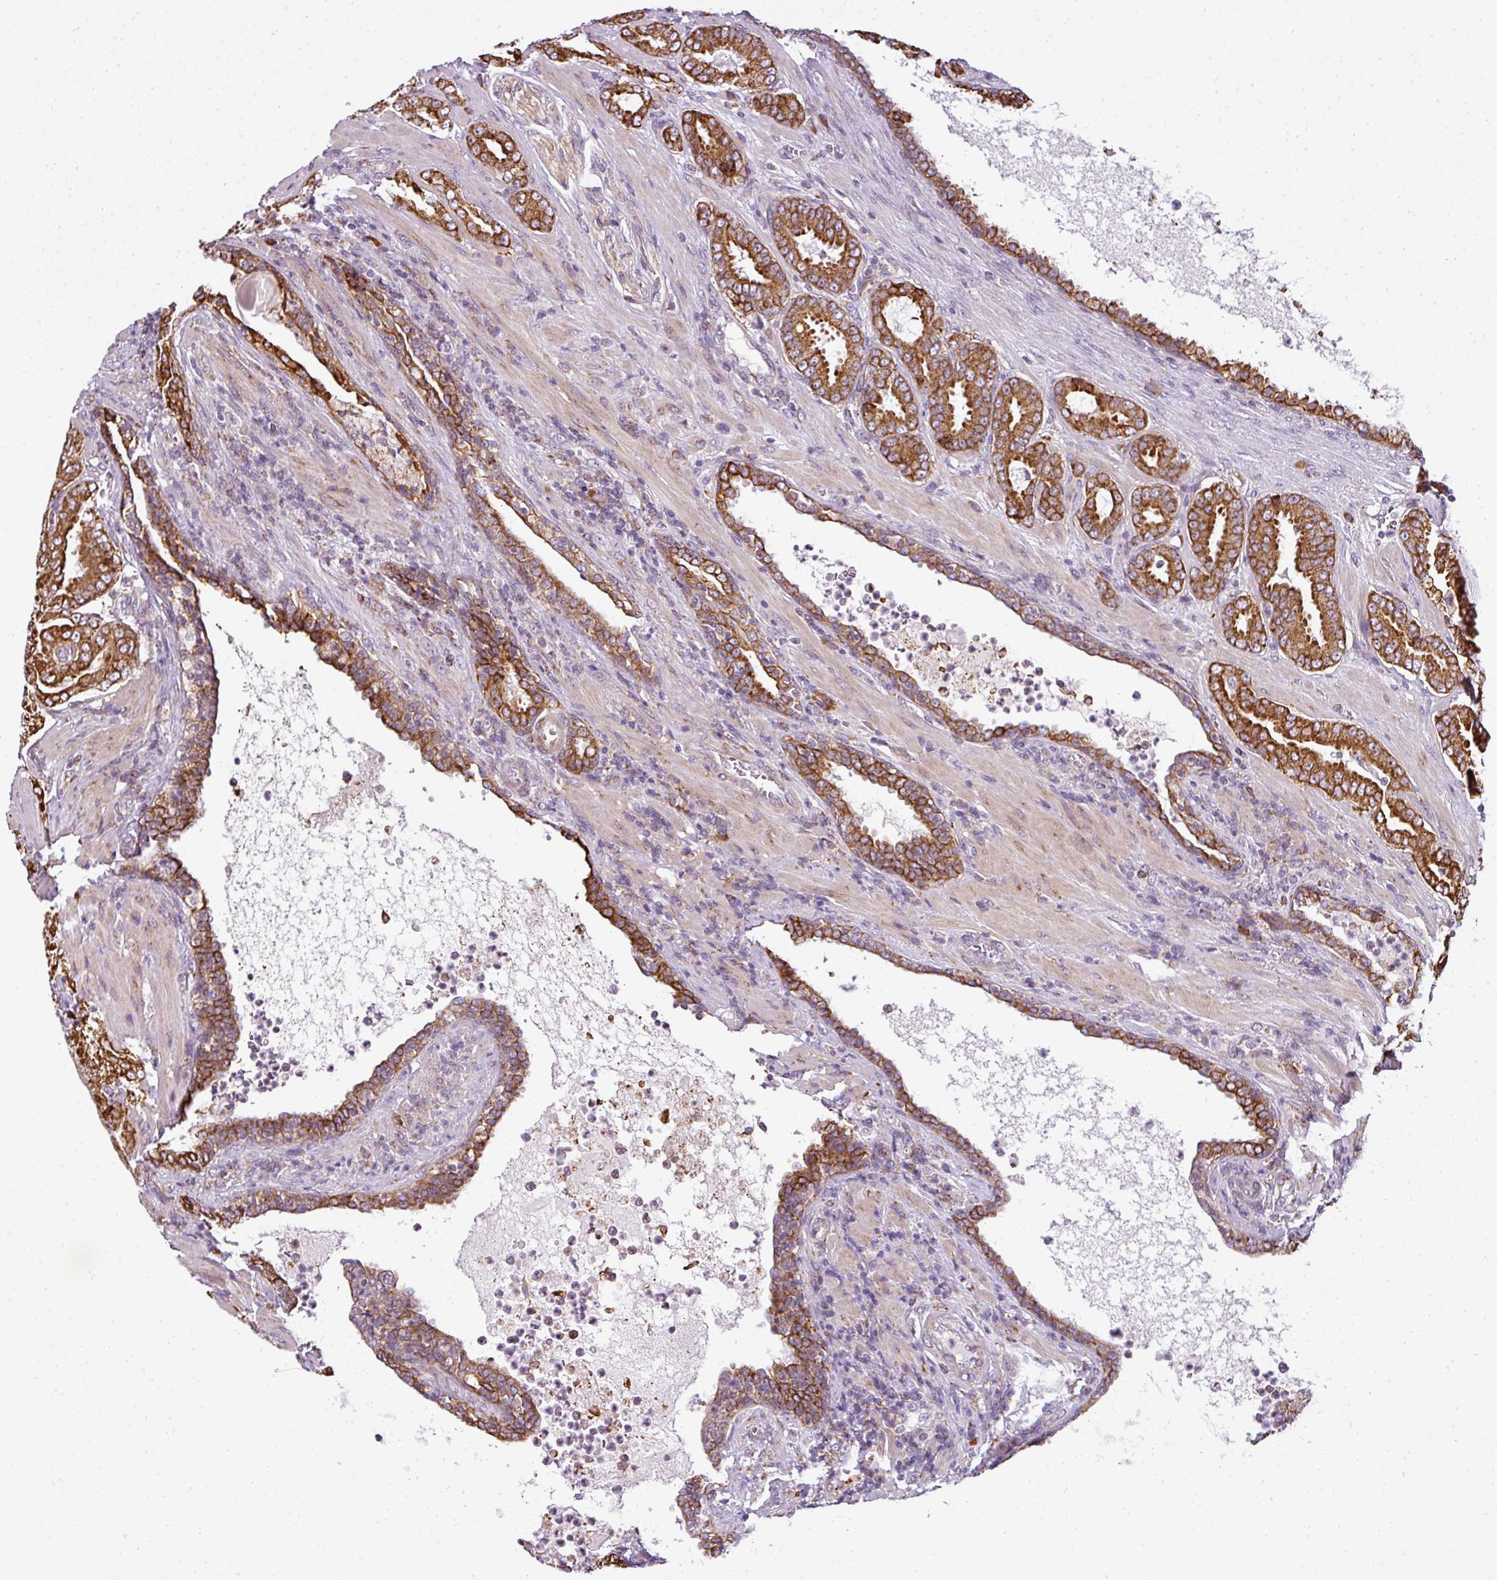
{"staining": {"intensity": "strong", "quantity": ">75%", "location": "cytoplasmic/membranous"}, "tissue": "prostate cancer", "cell_type": "Tumor cells", "image_type": "cancer", "snomed": [{"axis": "morphology", "description": "Adenocarcinoma, High grade"}, {"axis": "topography", "description": "Prostate"}], "caption": "Brown immunohistochemical staining in prostate high-grade adenocarcinoma displays strong cytoplasmic/membranous expression in about >75% of tumor cells.", "gene": "ANKRD18A", "patient": {"sex": "male", "age": 68}}